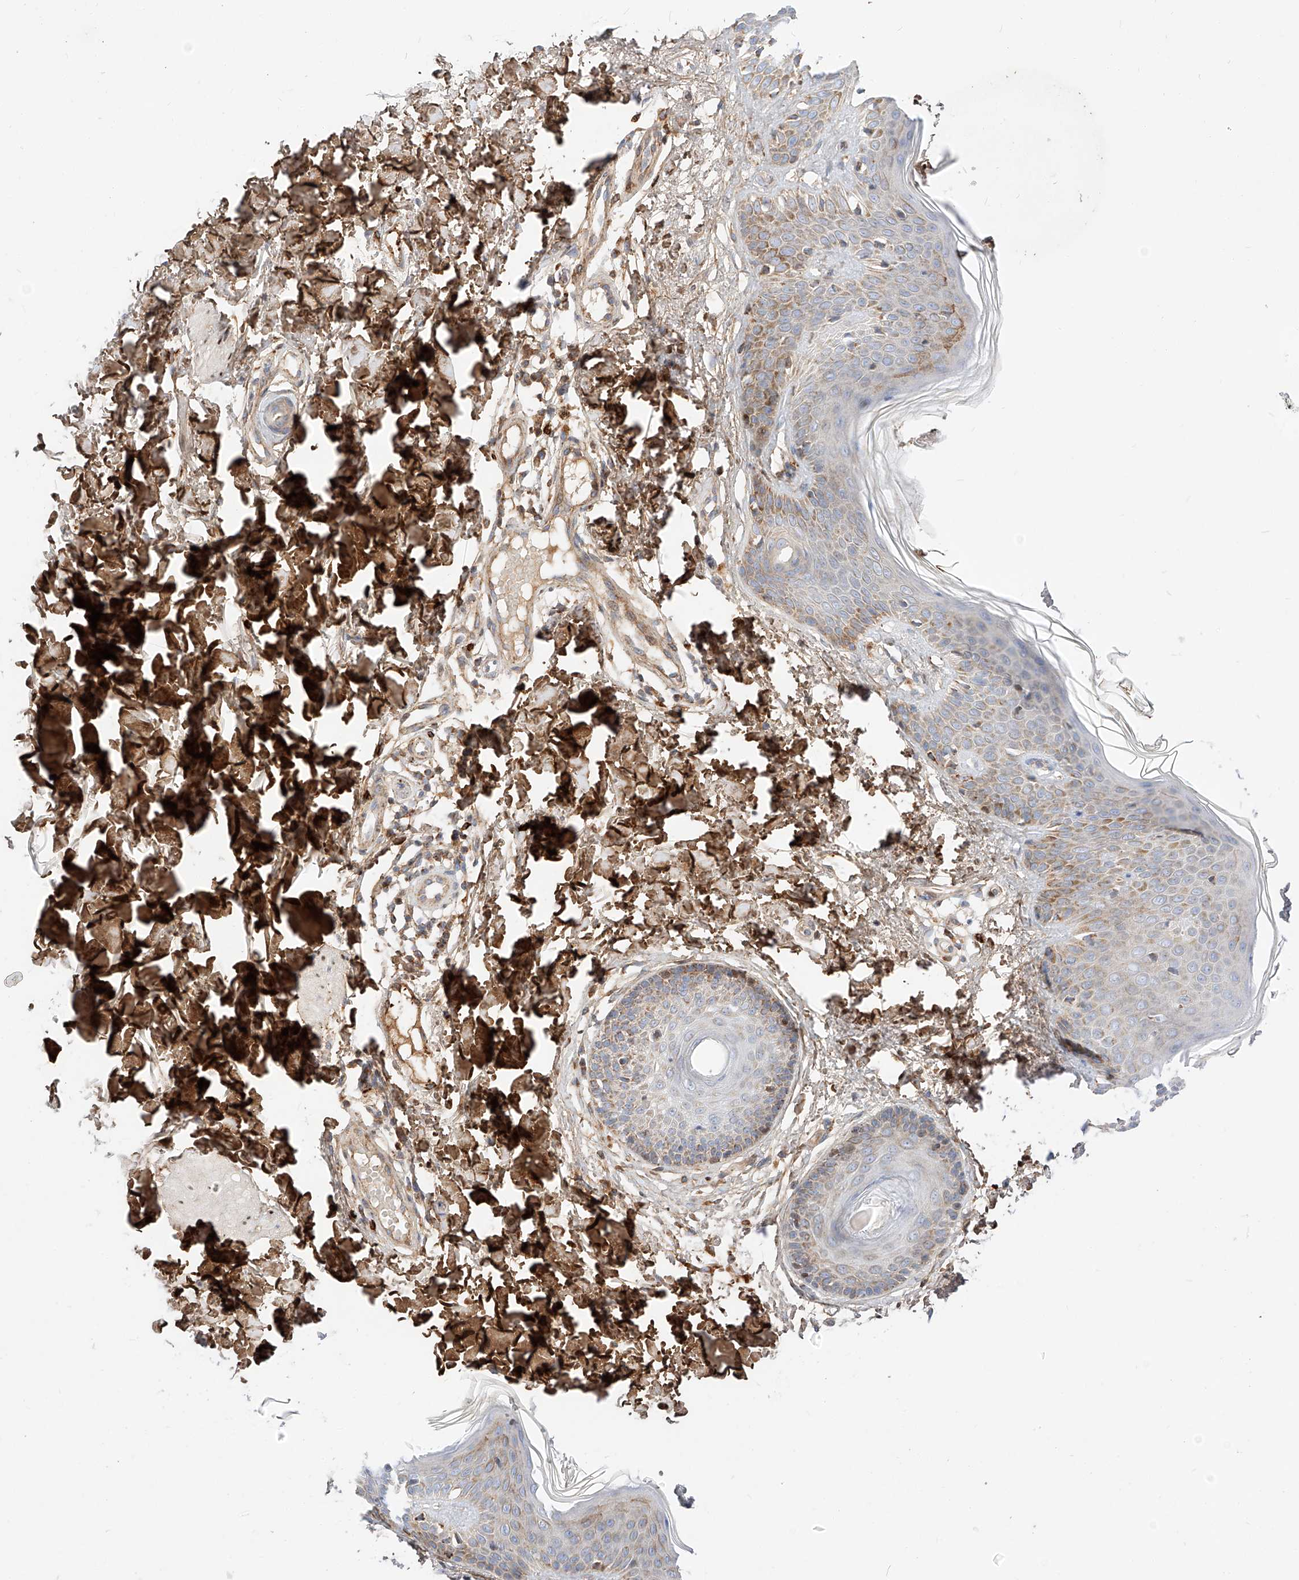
{"staining": {"intensity": "moderate", "quantity": ">75%", "location": "cytoplasmic/membranous"}, "tissue": "skin", "cell_type": "Fibroblasts", "image_type": "normal", "snomed": [{"axis": "morphology", "description": "Normal tissue, NOS"}, {"axis": "topography", "description": "Skin"}], "caption": "Skin stained for a protein (brown) shows moderate cytoplasmic/membranous positive expression in about >75% of fibroblasts.", "gene": "OSGEPL1", "patient": {"sex": "male", "age": 37}}